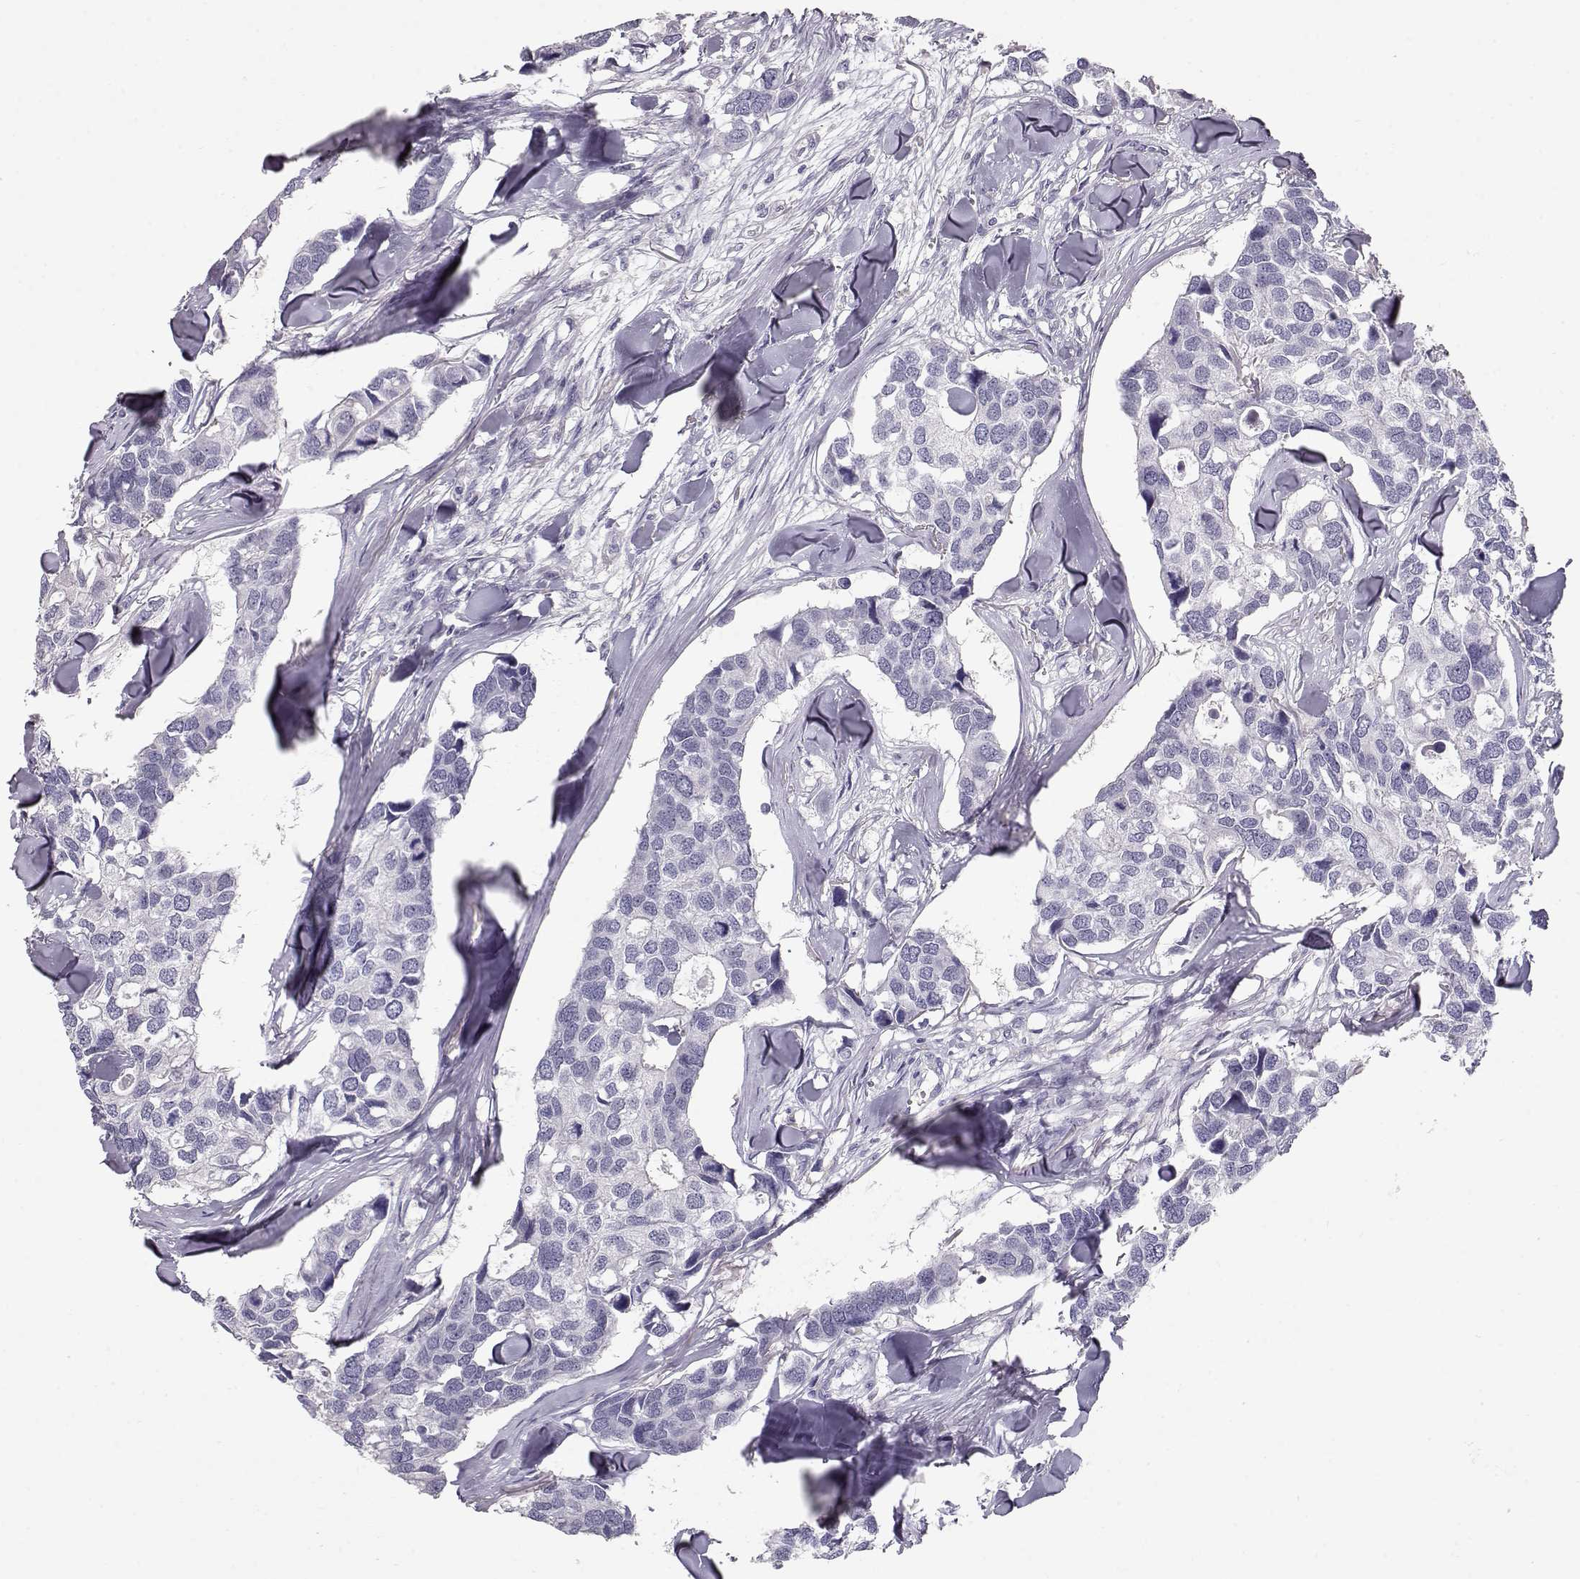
{"staining": {"intensity": "negative", "quantity": "none", "location": "none"}, "tissue": "breast cancer", "cell_type": "Tumor cells", "image_type": "cancer", "snomed": [{"axis": "morphology", "description": "Duct carcinoma"}, {"axis": "topography", "description": "Breast"}], "caption": "DAB immunohistochemical staining of human breast cancer reveals no significant expression in tumor cells.", "gene": "SLC18A1", "patient": {"sex": "female", "age": 83}}